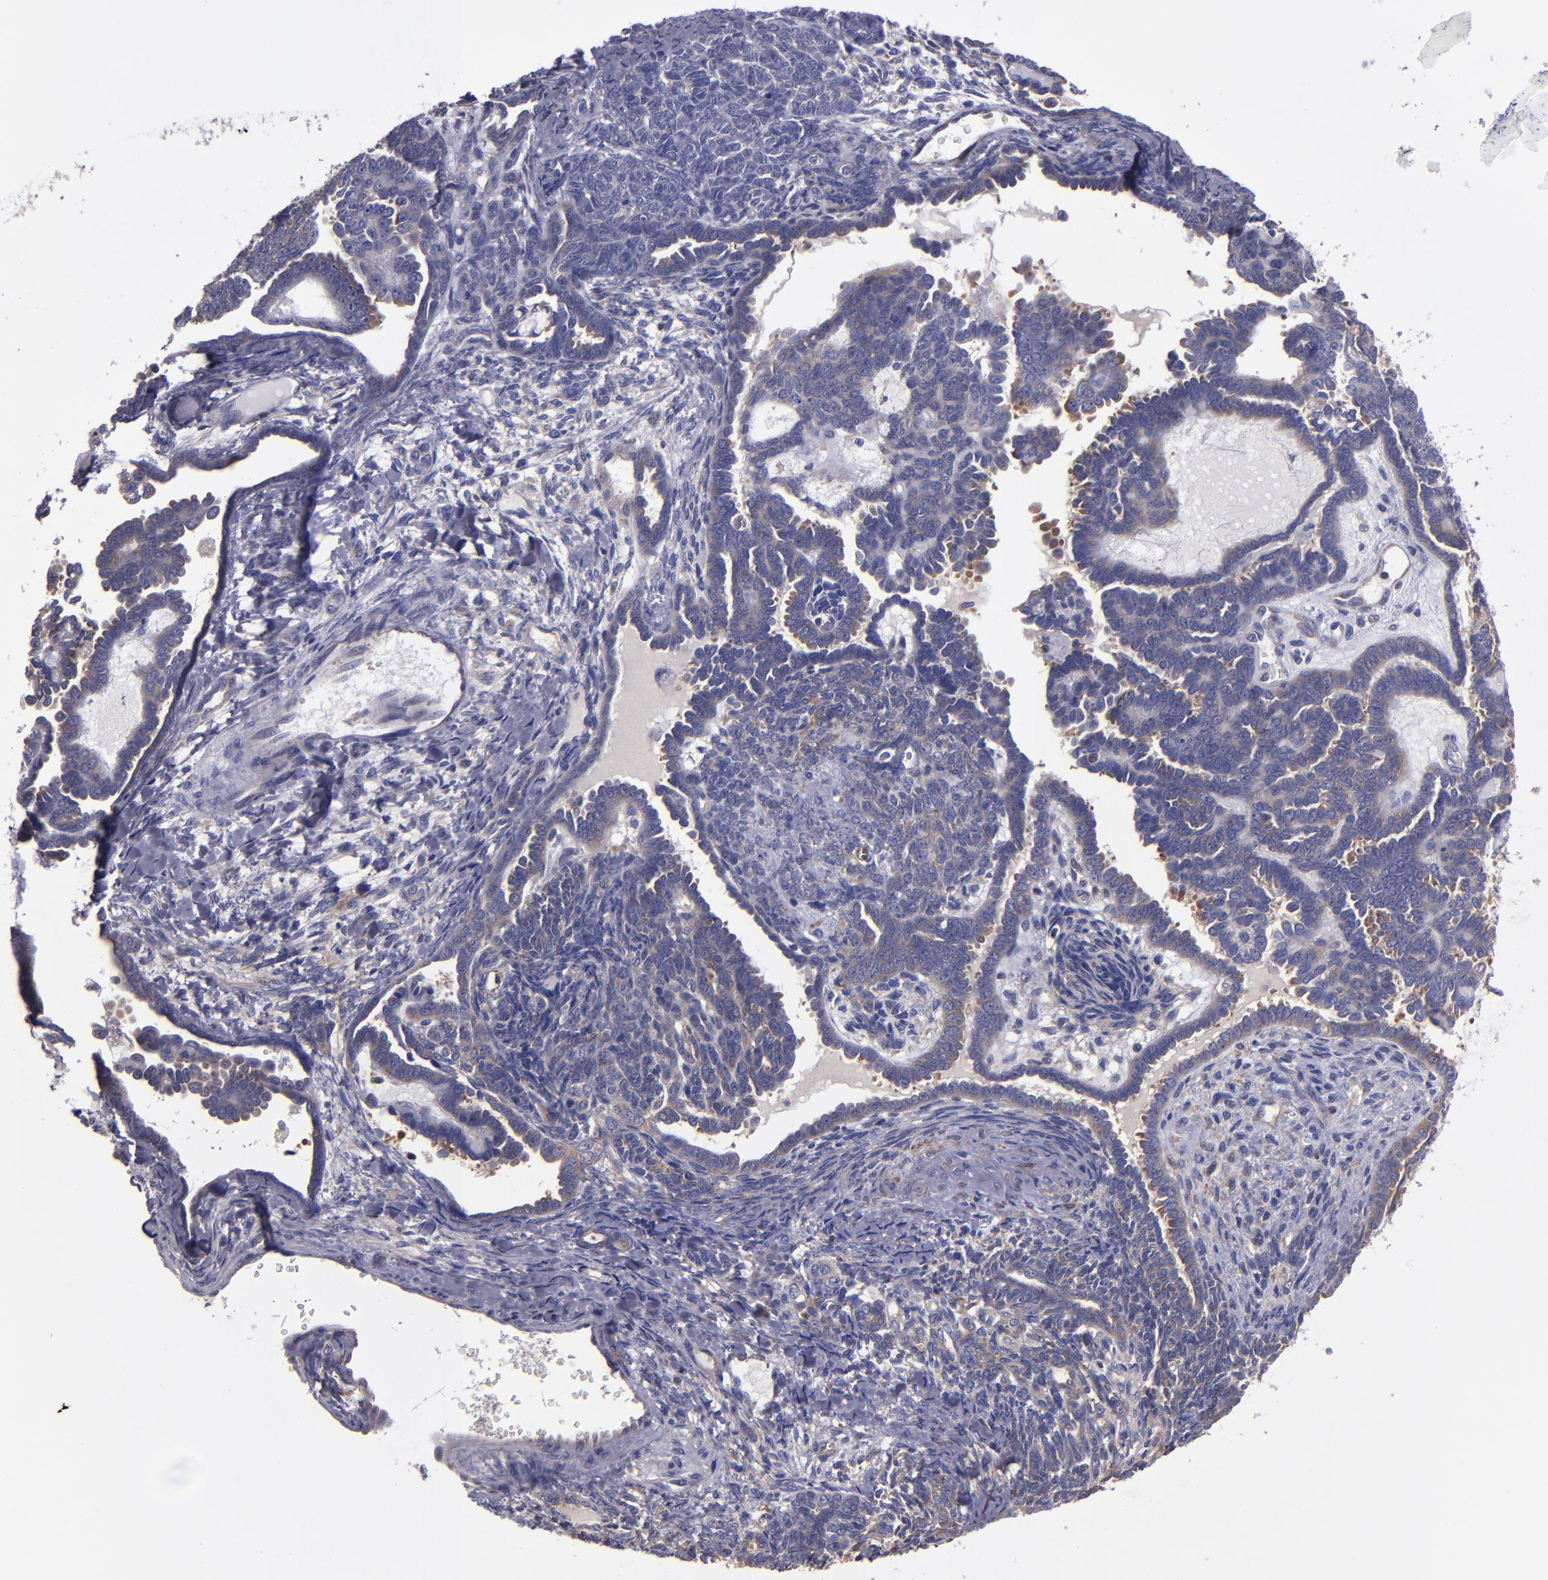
{"staining": {"intensity": "weak", "quantity": ">75%", "location": "cytoplasmic/membranous"}, "tissue": "endometrial cancer", "cell_type": "Tumor cells", "image_type": "cancer", "snomed": [{"axis": "morphology", "description": "Neoplasm, malignant, NOS"}, {"axis": "topography", "description": "Endometrium"}], "caption": "Human endometrial cancer (neoplasm (malignant)) stained with a protein marker displays weak staining in tumor cells.", "gene": "CARS1", "patient": {"sex": "female", "age": 74}}